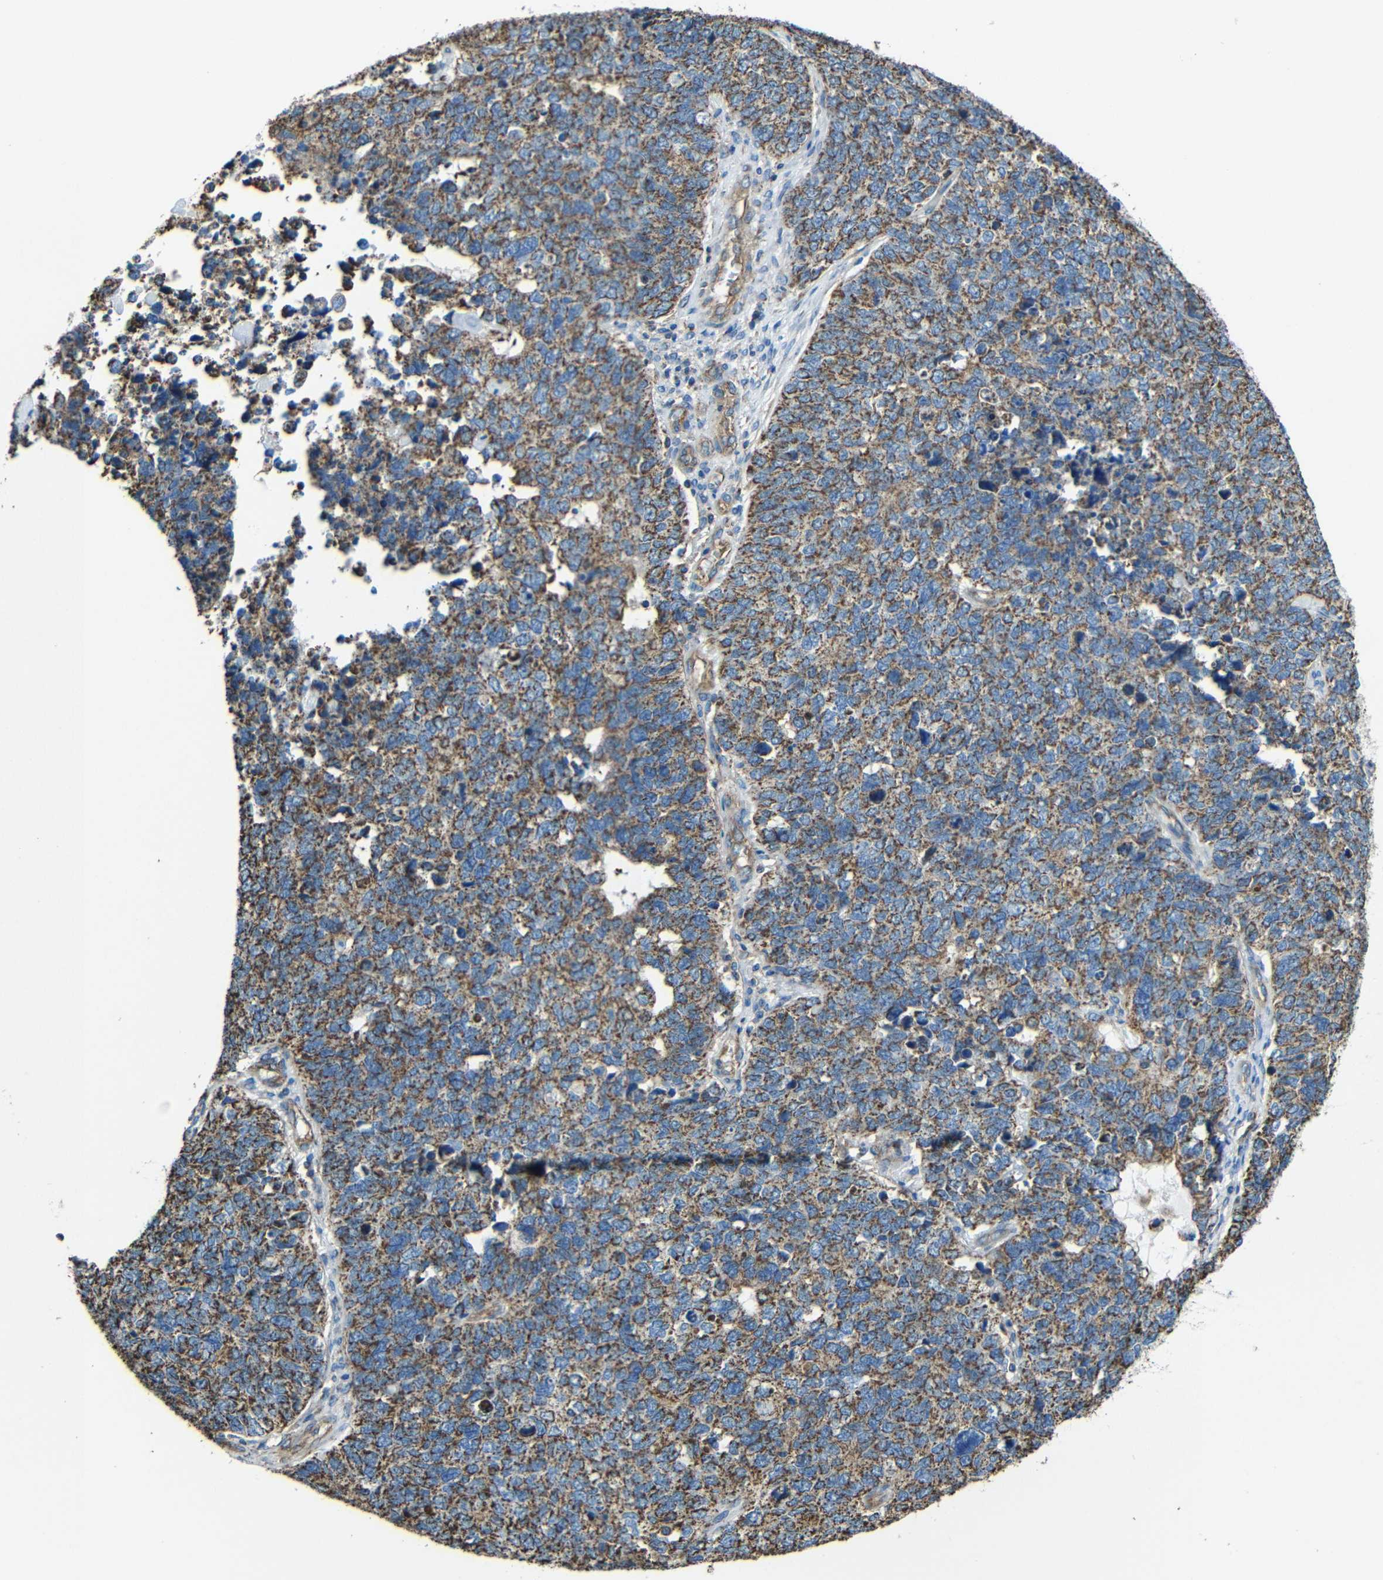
{"staining": {"intensity": "strong", "quantity": ">75%", "location": "cytoplasmic/membranous"}, "tissue": "cervical cancer", "cell_type": "Tumor cells", "image_type": "cancer", "snomed": [{"axis": "morphology", "description": "Squamous cell carcinoma, NOS"}, {"axis": "topography", "description": "Cervix"}], "caption": "Immunohistochemistry (IHC) (DAB (3,3'-diaminobenzidine)) staining of human cervical squamous cell carcinoma displays strong cytoplasmic/membranous protein staining in approximately >75% of tumor cells.", "gene": "INTS6L", "patient": {"sex": "female", "age": 63}}